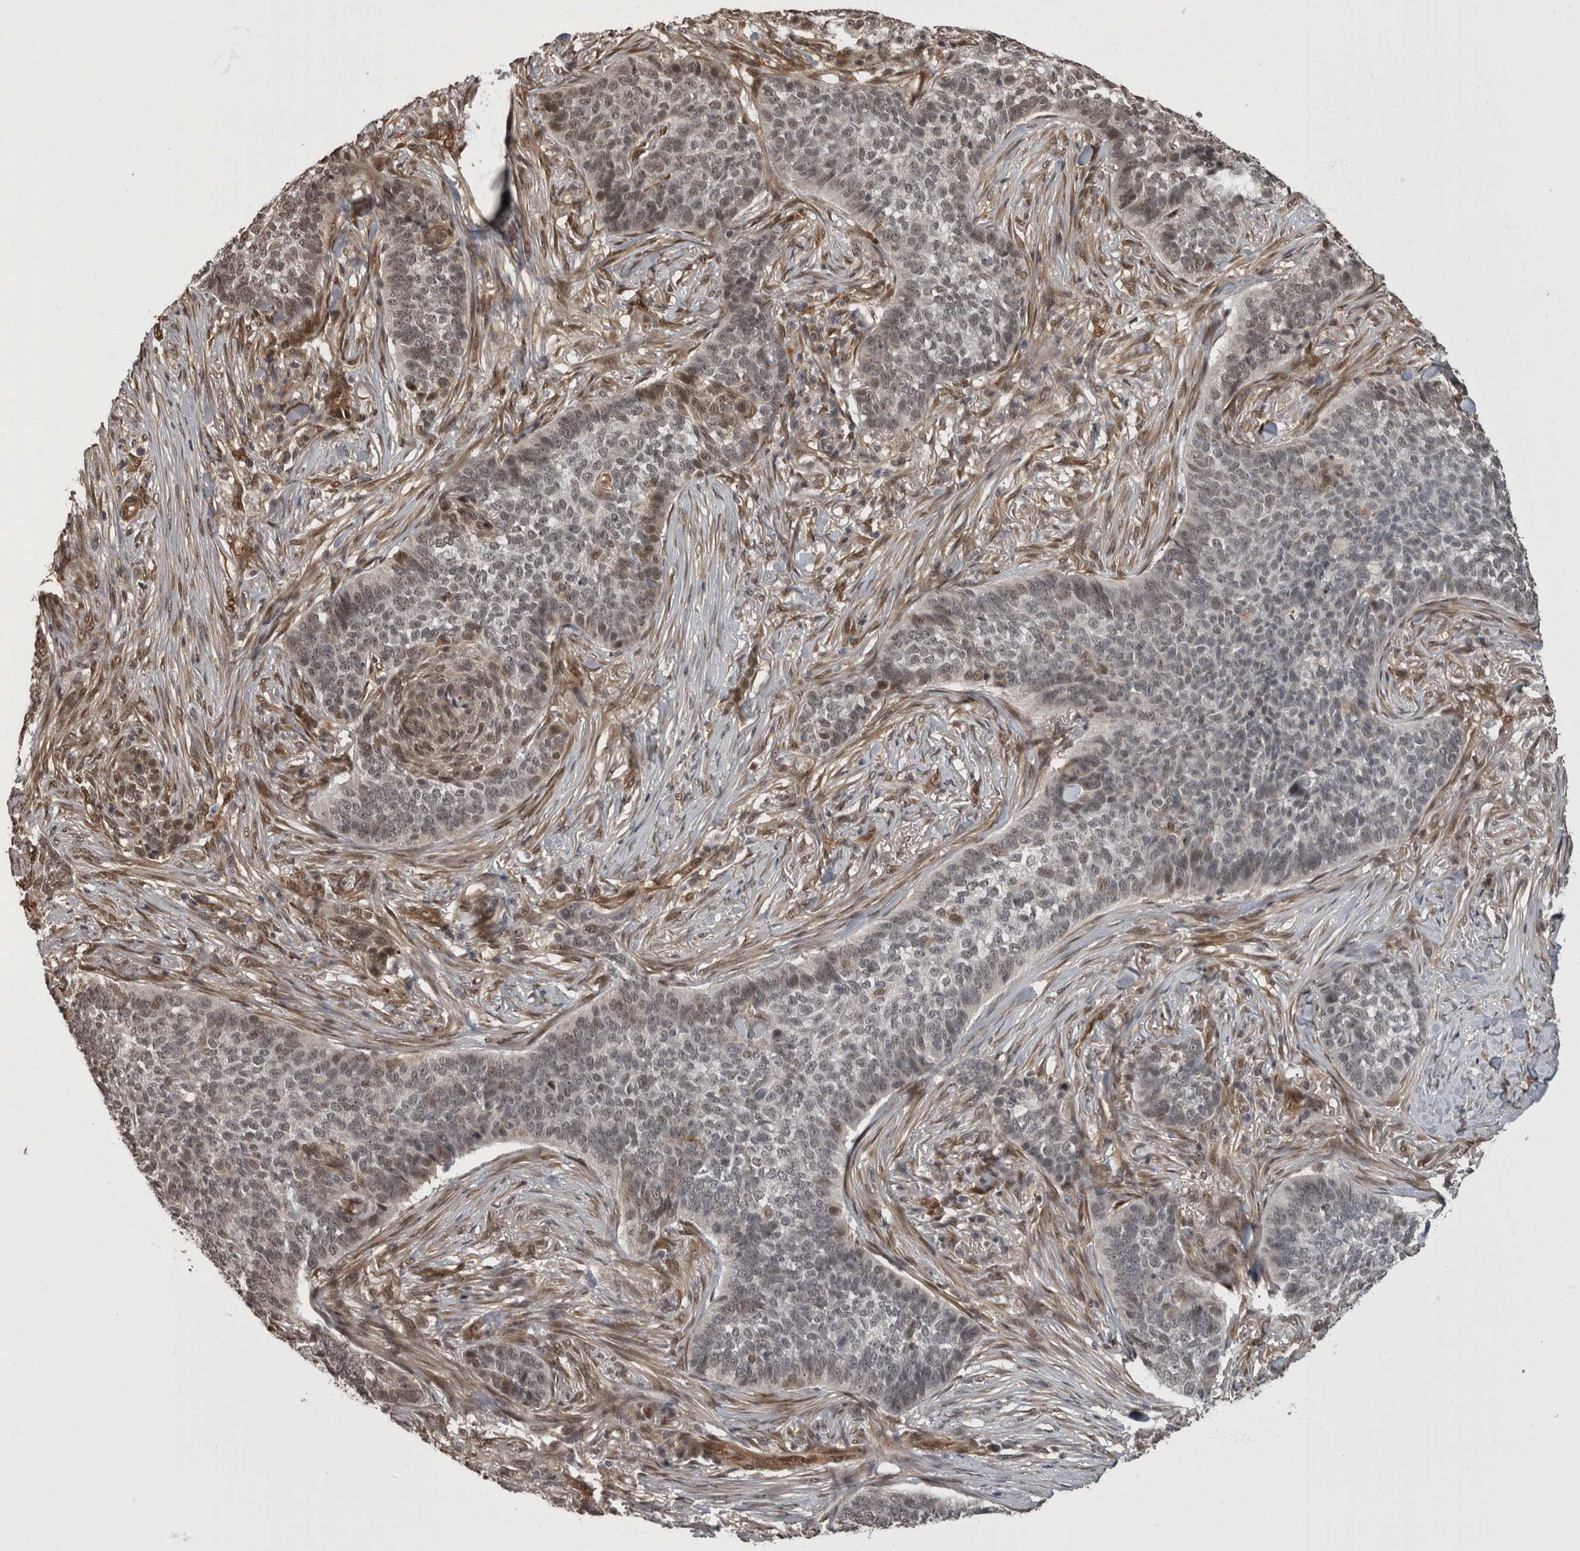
{"staining": {"intensity": "weak", "quantity": "25%-75%", "location": "nuclear"}, "tissue": "skin cancer", "cell_type": "Tumor cells", "image_type": "cancer", "snomed": [{"axis": "morphology", "description": "Basal cell carcinoma"}, {"axis": "topography", "description": "Skin"}], "caption": "Immunohistochemistry (IHC) image of human skin cancer stained for a protein (brown), which displays low levels of weak nuclear staining in about 25%-75% of tumor cells.", "gene": "AKT3", "patient": {"sex": "male", "age": 85}}